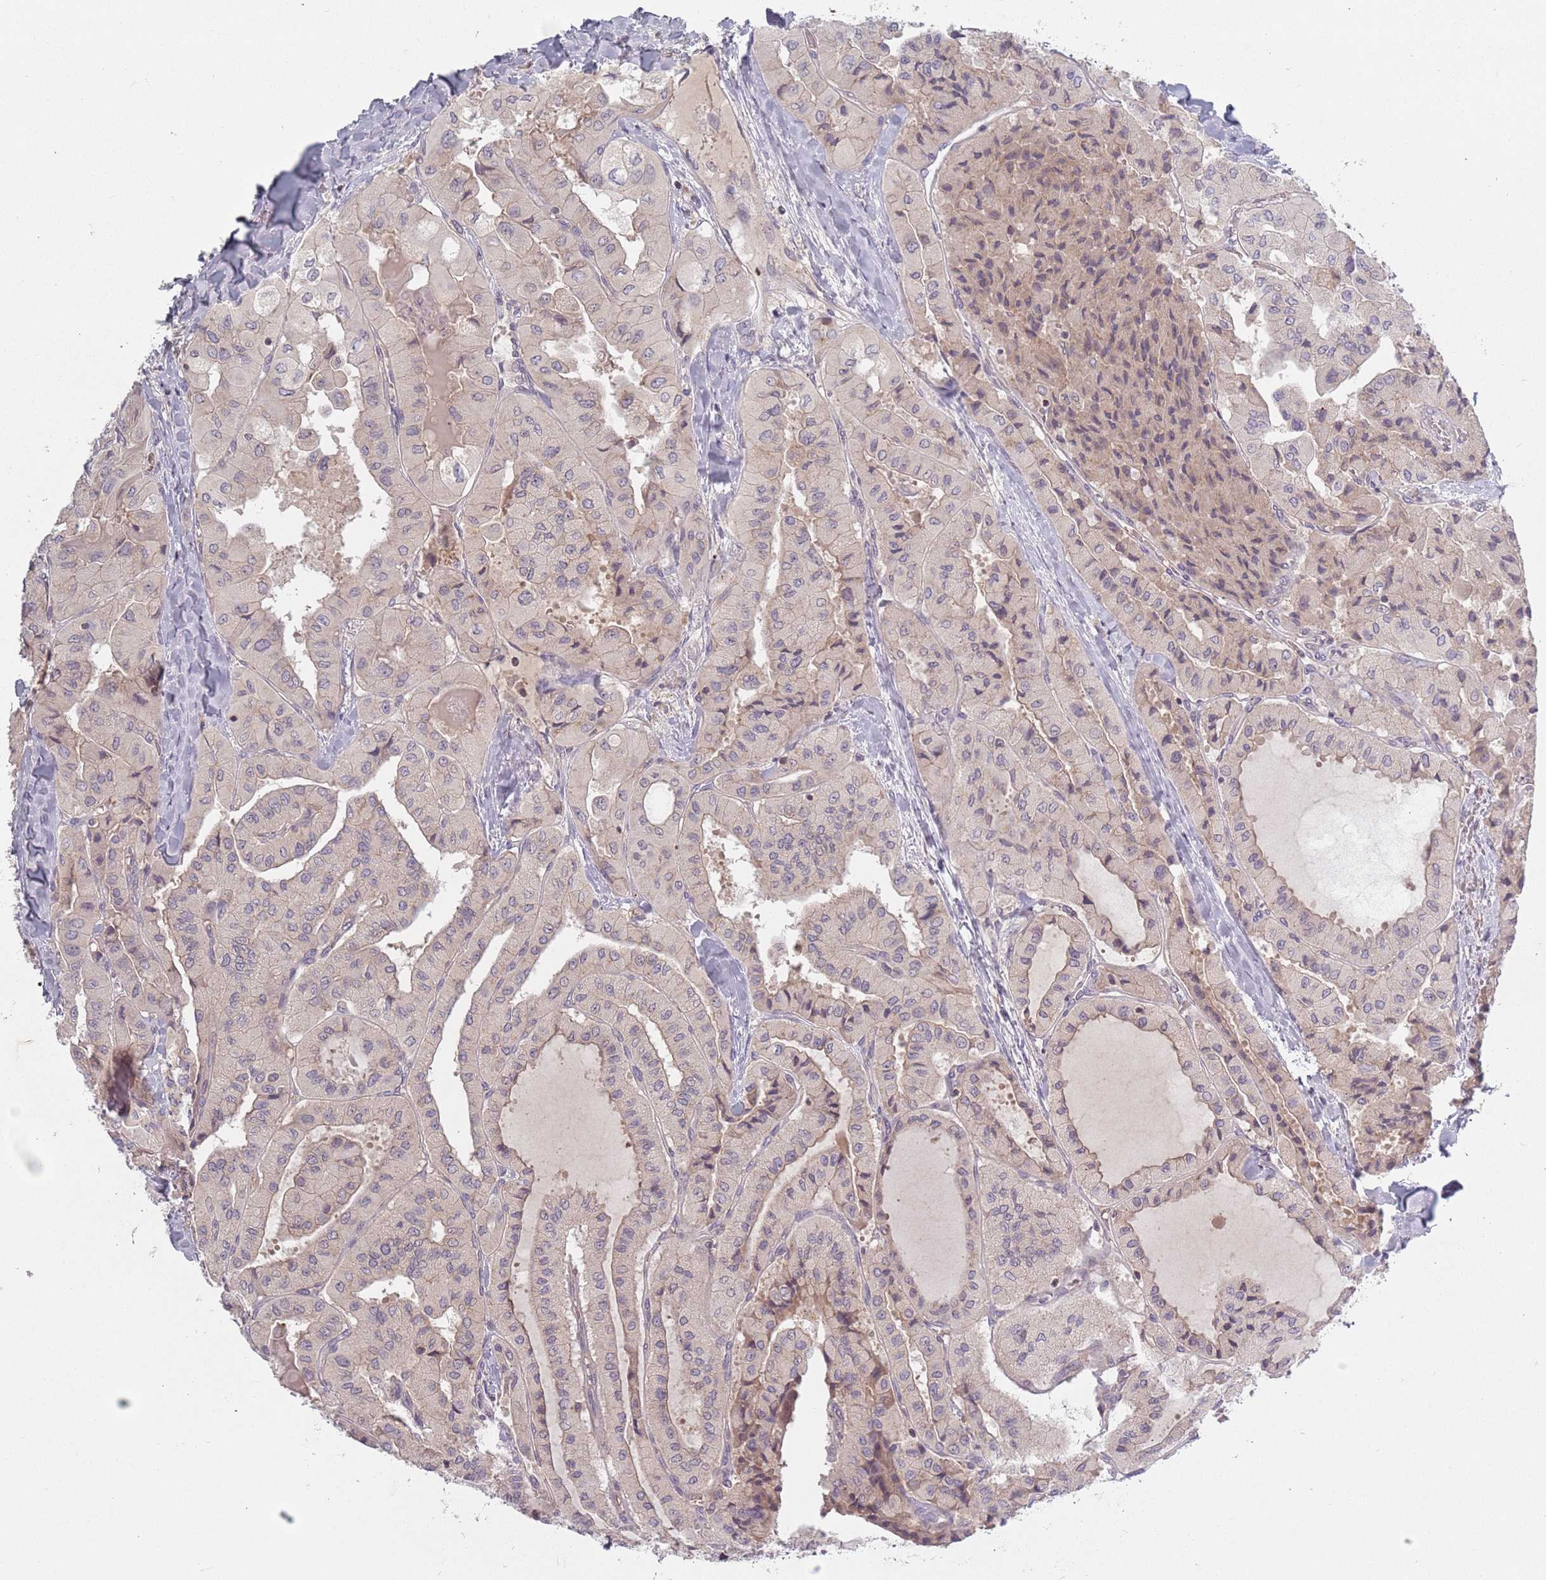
{"staining": {"intensity": "weak", "quantity": "25%-75%", "location": "cytoplasmic/membranous,nuclear"}, "tissue": "thyroid cancer", "cell_type": "Tumor cells", "image_type": "cancer", "snomed": [{"axis": "morphology", "description": "Normal tissue, NOS"}, {"axis": "morphology", "description": "Papillary adenocarcinoma, NOS"}, {"axis": "topography", "description": "Thyroid gland"}], "caption": "Papillary adenocarcinoma (thyroid) stained with a protein marker shows weak staining in tumor cells.", "gene": "ASB13", "patient": {"sex": "female", "age": 59}}